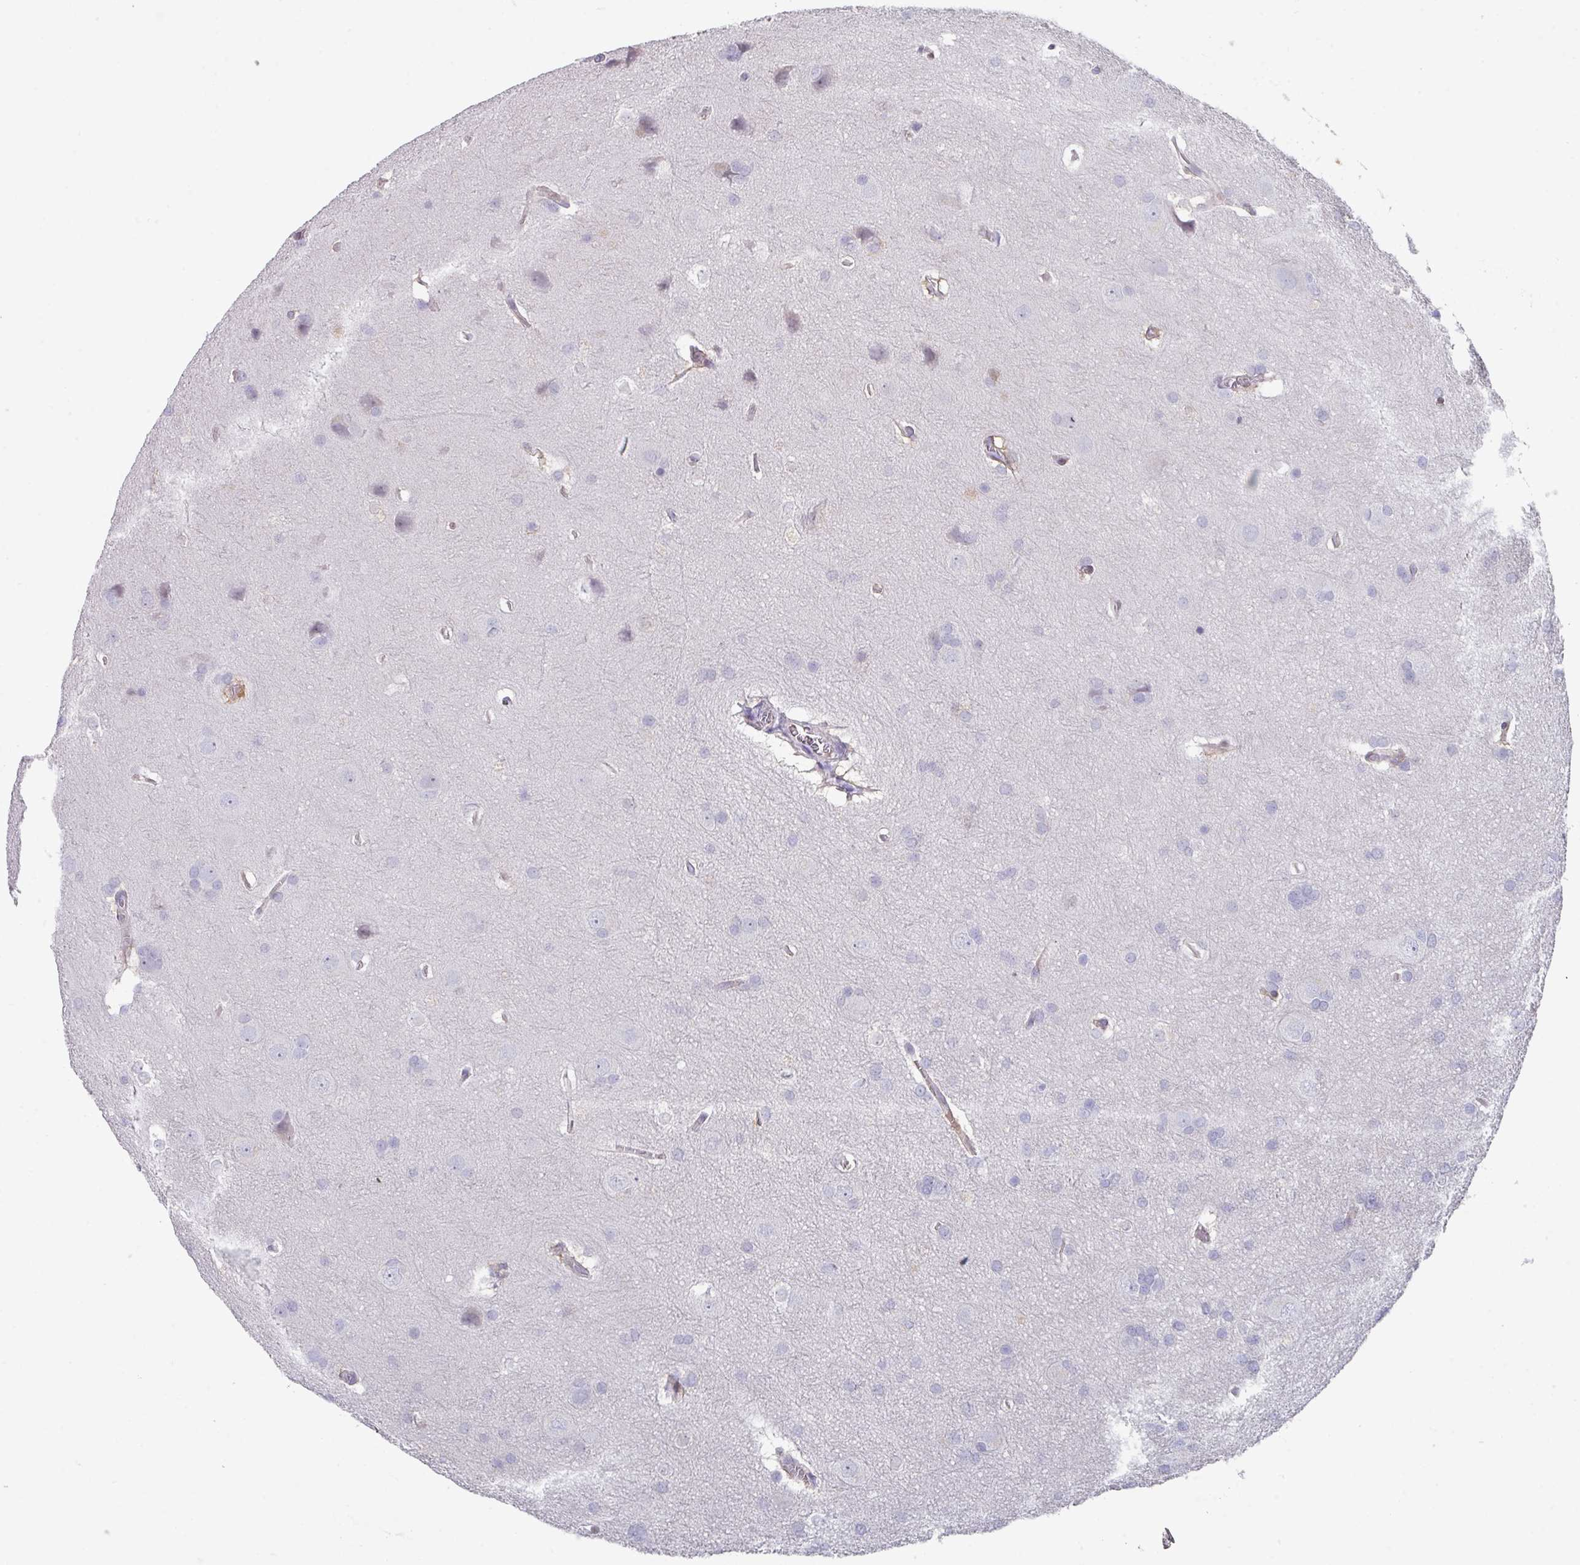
{"staining": {"intensity": "negative", "quantity": "none", "location": "none"}, "tissue": "glioma", "cell_type": "Tumor cells", "image_type": "cancer", "snomed": [{"axis": "morphology", "description": "Glioma, malignant, Low grade"}, {"axis": "topography", "description": "Brain"}], "caption": "A high-resolution photomicrograph shows immunohistochemistry staining of malignant low-grade glioma, which reveals no significant positivity in tumor cells.", "gene": "DEFB115", "patient": {"sex": "female", "age": 34}}